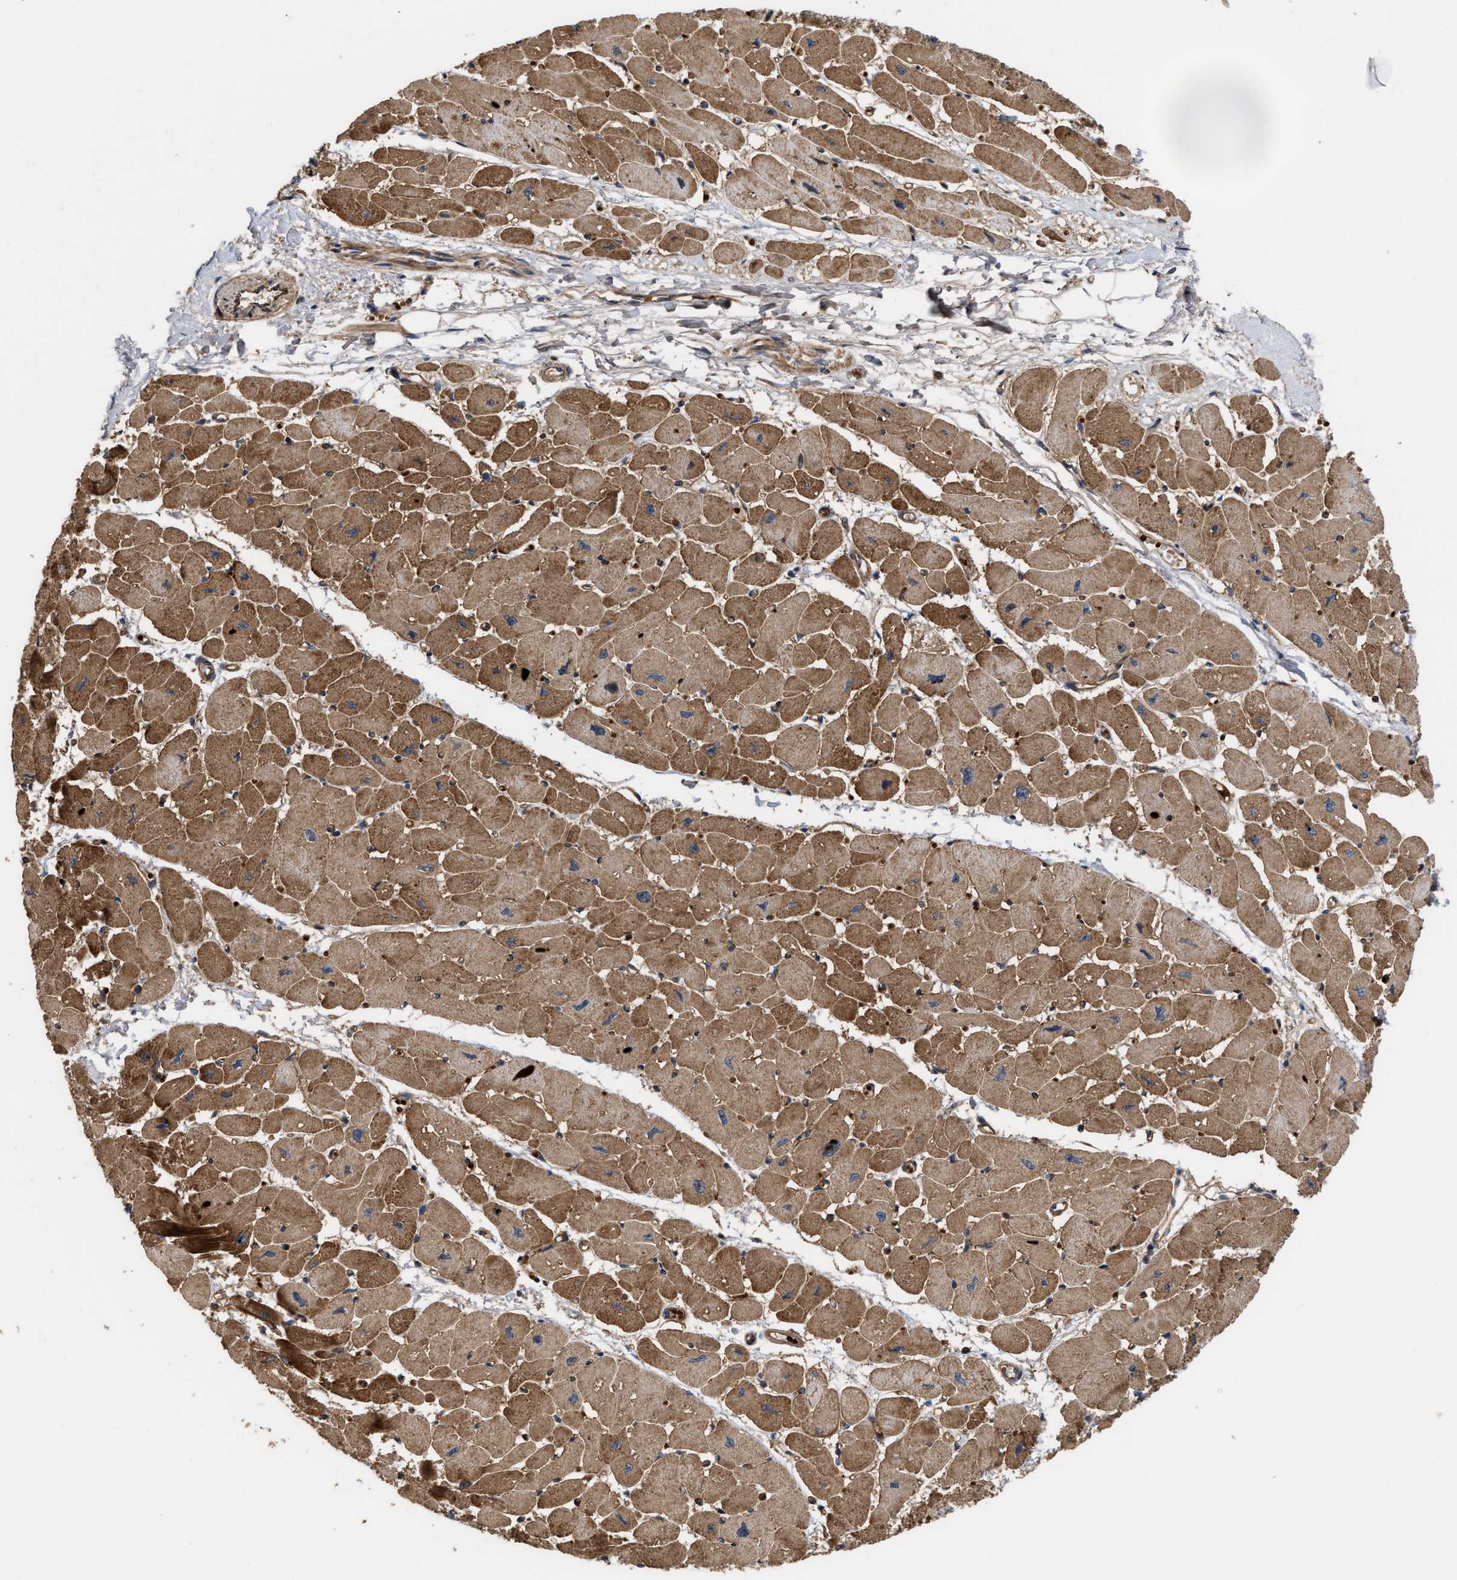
{"staining": {"intensity": "strong", "quantity": ">75%", "location": "cytoplasmic/membranous"}, "tissue": "heart muscle", "cell_type": "Cardiomyocytes", "image_type": "normal", "snomed": [{"axis": "morphology", "description": "Normal tissue, NOS"}, {"axis": "topography", "description": "Heart"}], "caption": "Heart muscle stained with DAB (3,3'-diaminobenzidine) immunohistochemistry exhibits high levels of strong cytoplasmic/membranous positivity in approximately >75% of cardiomyocytes.", "gene": "STAU1", "patient": {"sex": "female", "age": 54}}